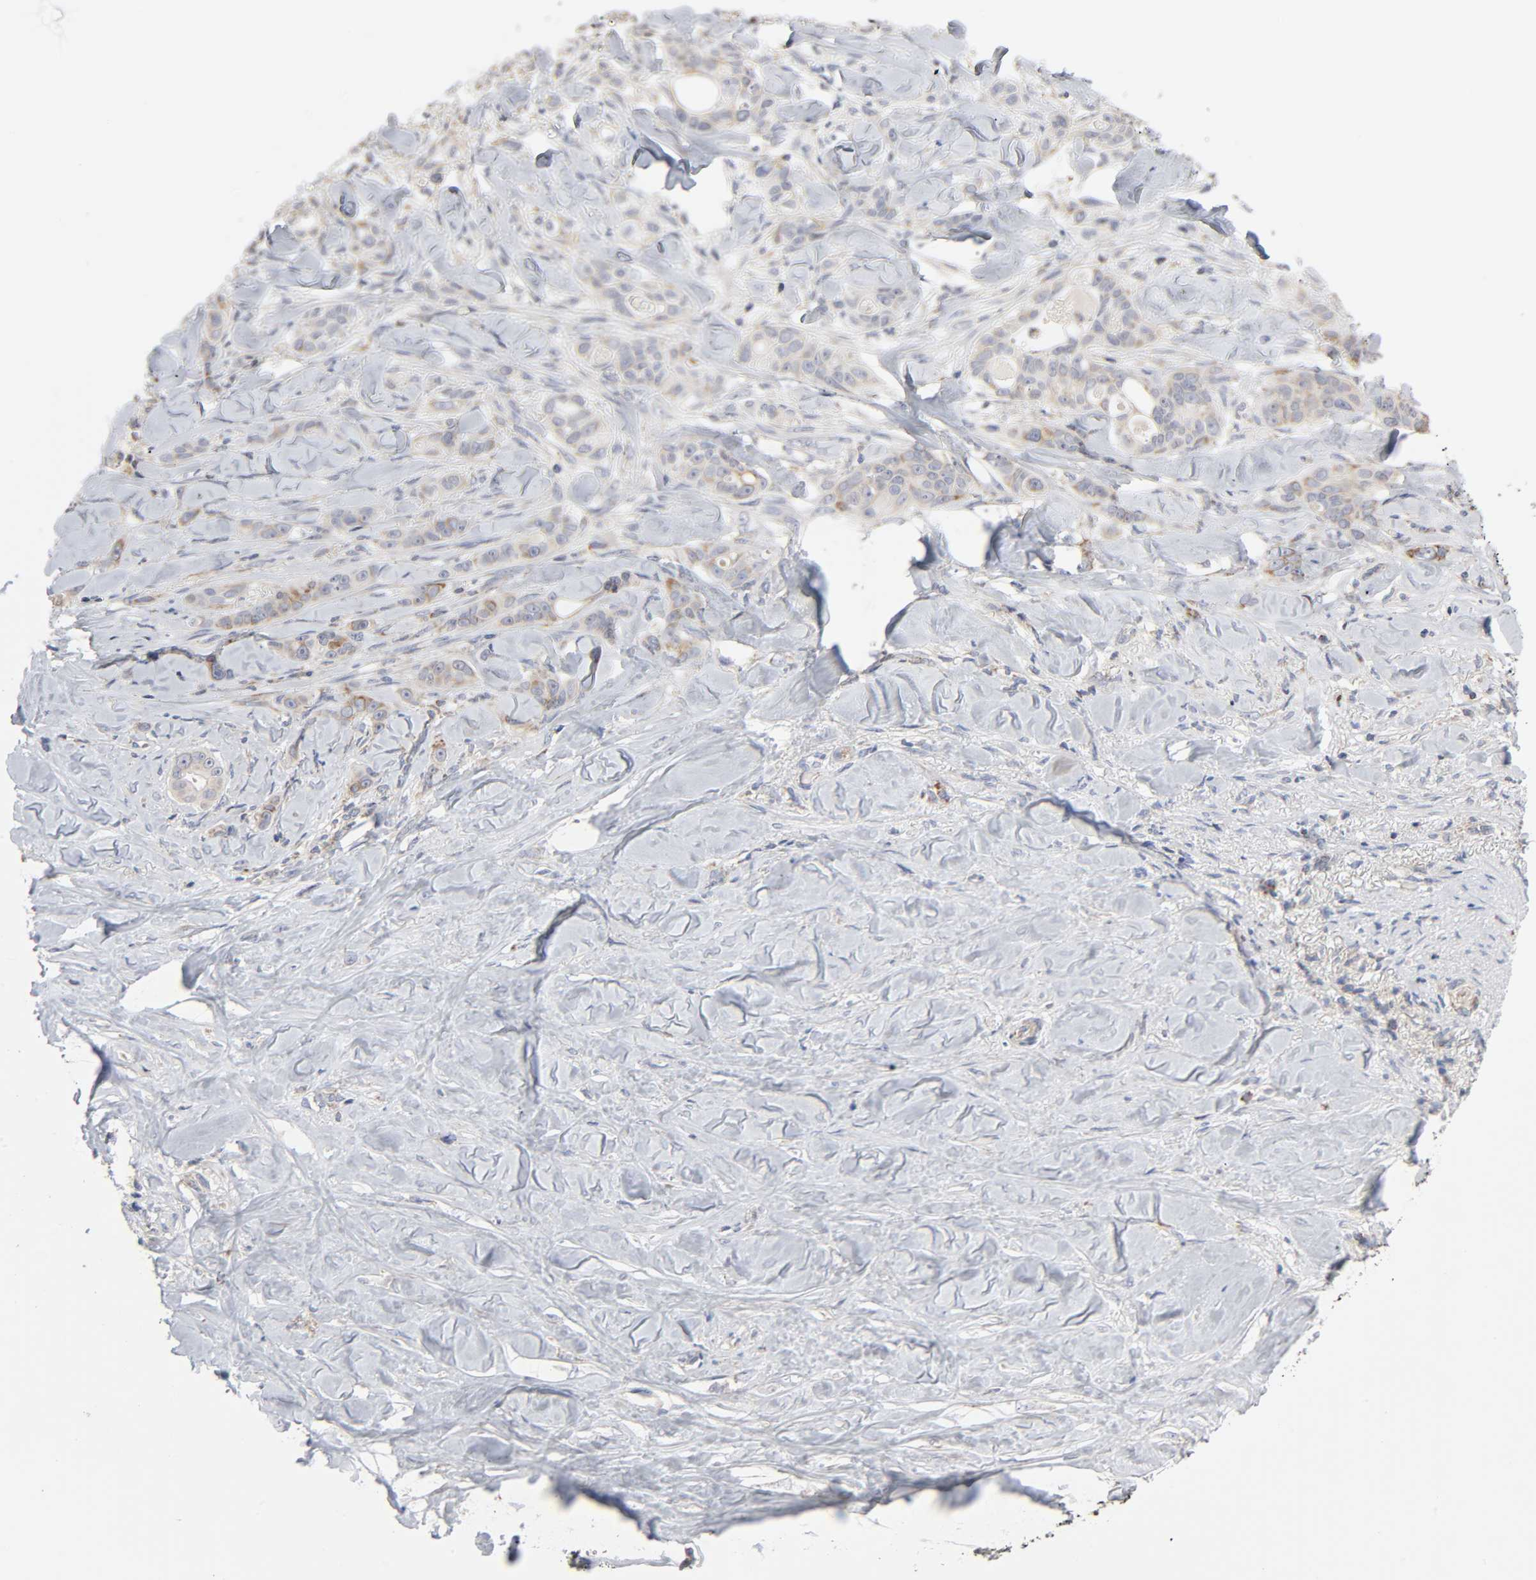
{"staining": {"intensity": "moderate", "quantity": ">75%", "location": "cytoplasmic/membranous"}, "tissue": "liver cancer", "cell_type": "Tumor cells", "image_type": "cancer", "snomed": [{"axis": "morphology", "description": "Cholangiocarcinoma"}, {"axis": "topography", "description": "Liver"}], "caption": "Immunohistochemical staining of human cholangiocarcinoma (liver) exhibits moderate cytoplasmic/membranous protein staining in approximately >75% of tumor cells.", "gene": "SYT16", "patient": {"sex": "female", "age": 67}}